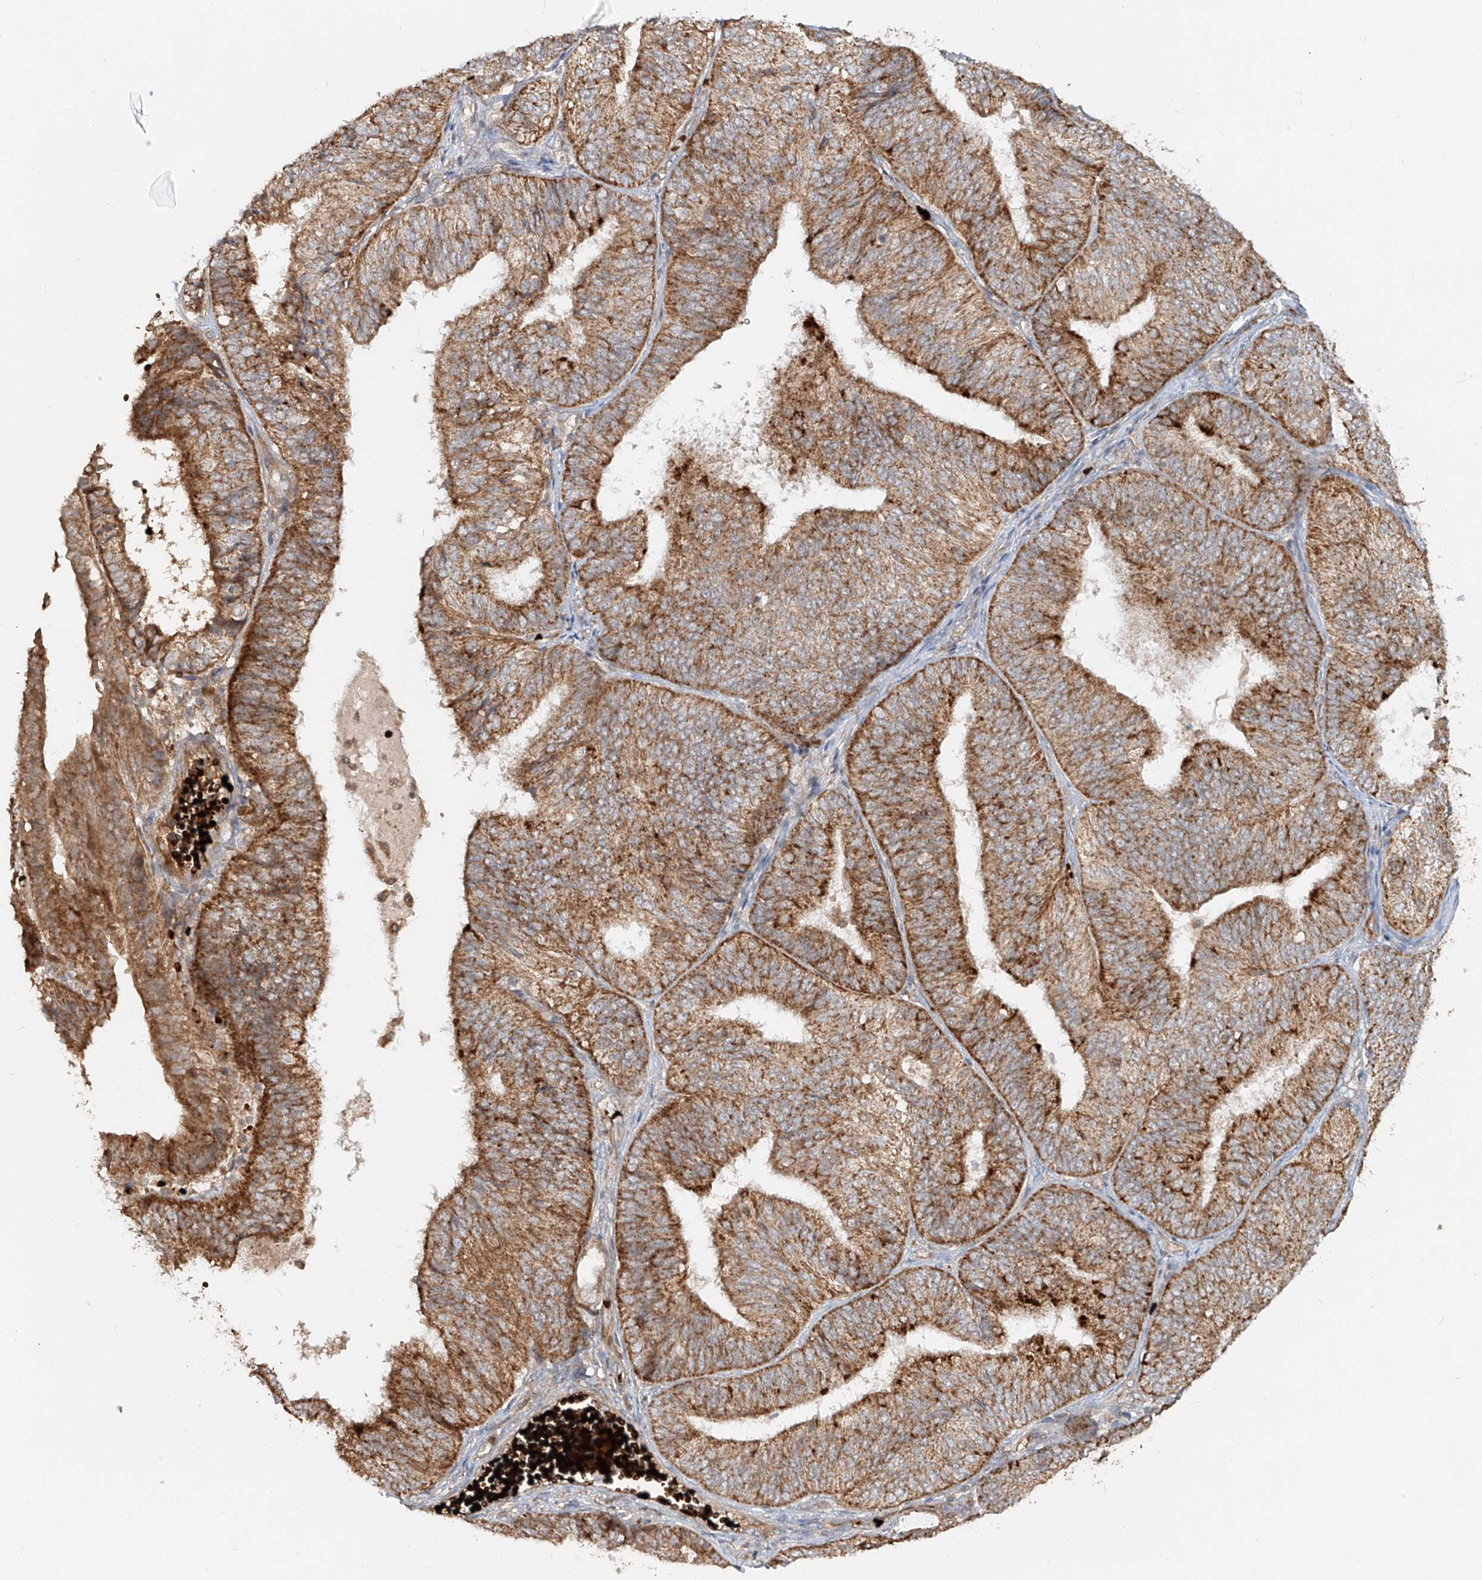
{"staining": {"intensity": "moderate", "quantity": ">75%", "location": "cytoplasmic/membranous"}, "tissue": "endometrial cancer", "cell_type": "Tumor cells", "image_type": "cancer", "snomed": [{"axis": "morphology", "description": "Adenocarcinoma, NOS"}, {"axis": "topography", "description": "Endometrium"}], "caption": "Human endometrial adenocarcinoma stained for a protein (brown) displays moderate cytoplasmic/membranous positive positivity in about >75% of tumor cells.", "gene": "FGD2", "patient": {"sex": "female", "age": 58}}